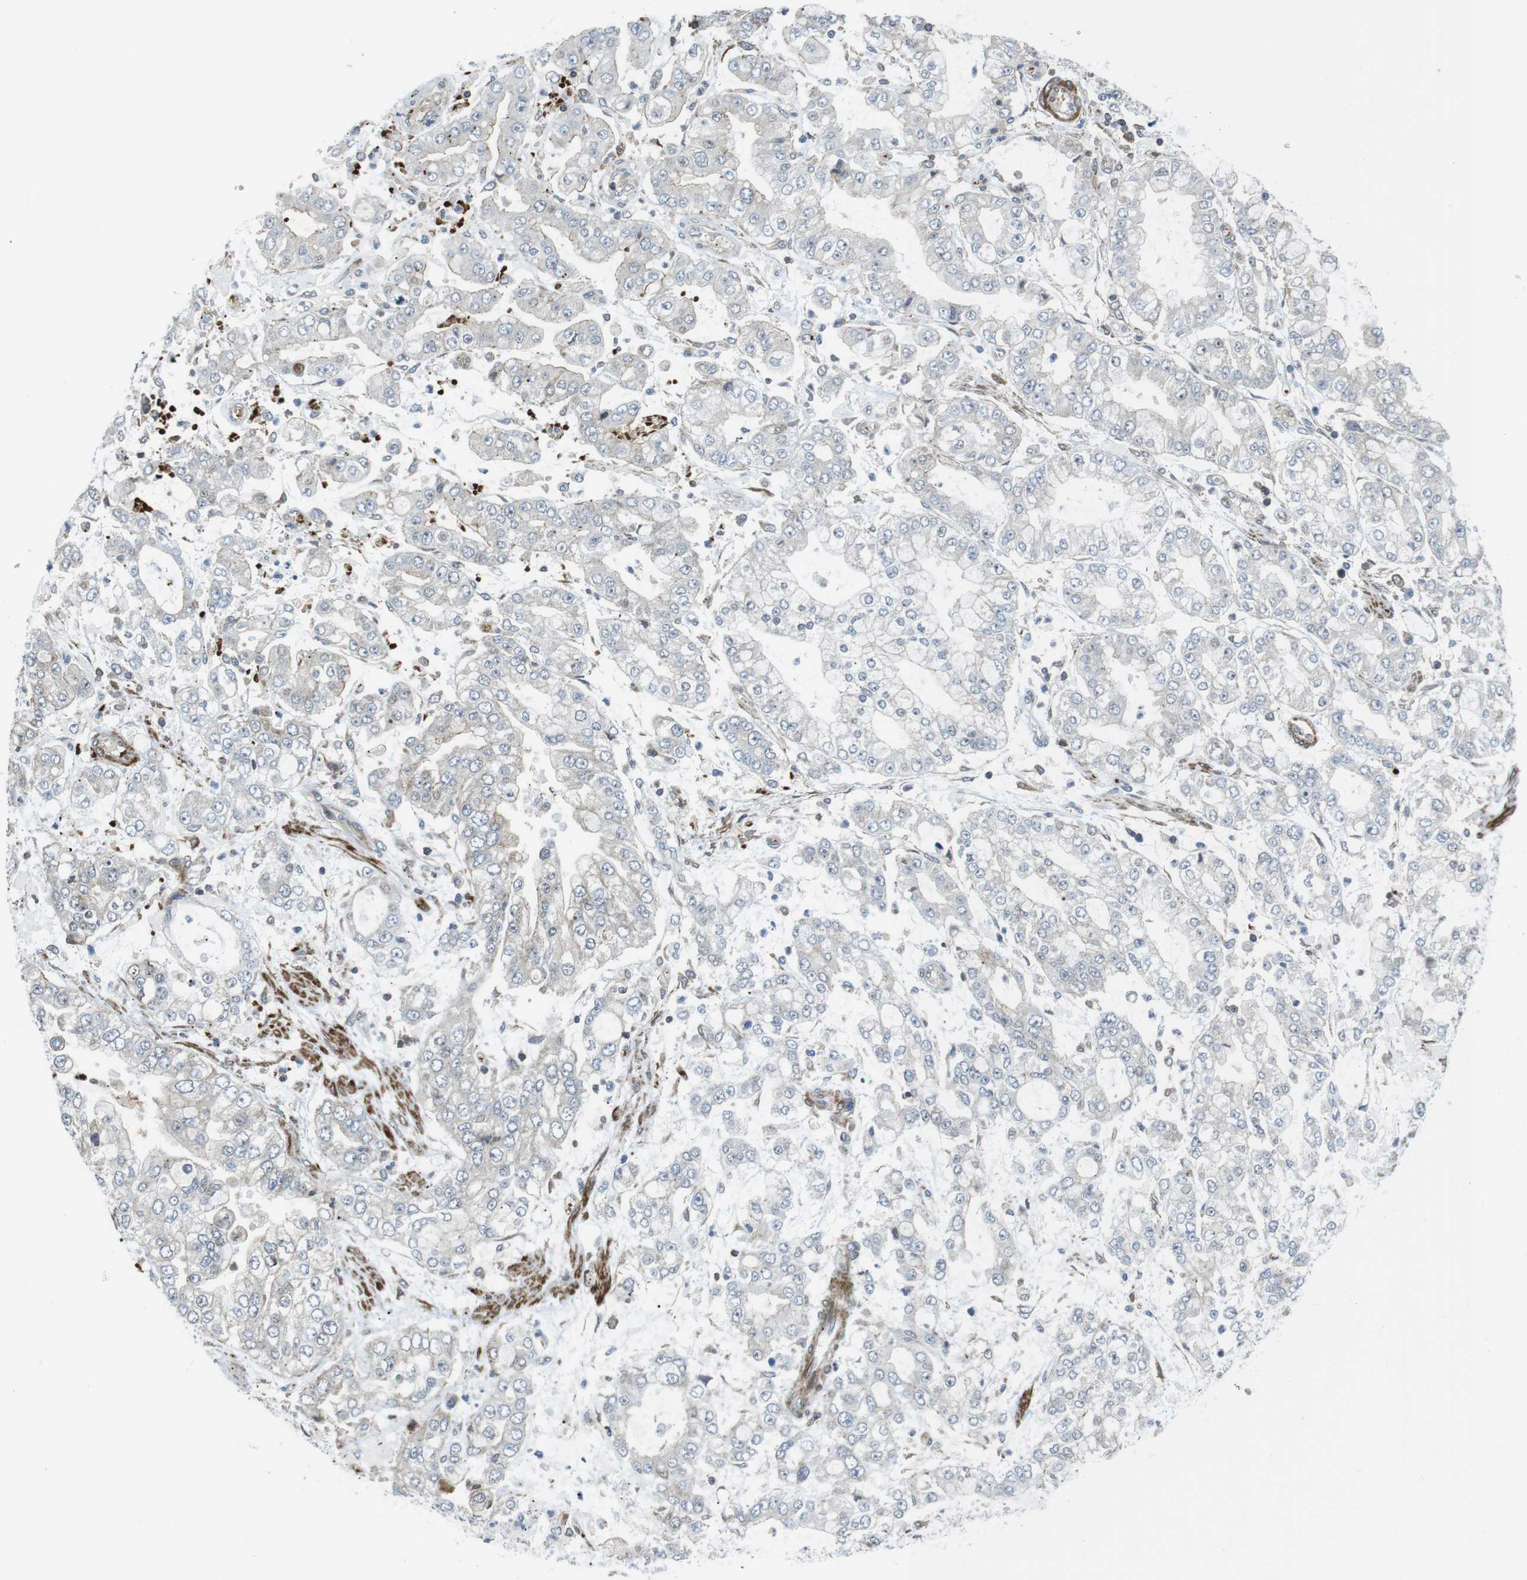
{"staining": {"intensity": "negative", "quantity": "none", "location": "none"}, "tissue": "stomach cancer", "cell_type": "Tumor cells", "image_type": "cancer", "snomed": [{"axis": "morphology", "description": "Adenocarcinoma, NOS"}, {"axis": "topography", "description": "Stomach"}], "caption": "IHC photomicrograph of human adenocarcinoma (stomach) stained for a protein (brown), which displays no positivity in tumor cells.", "gene": "CUL7", "patient": {"sex": "male", "age": 76}}